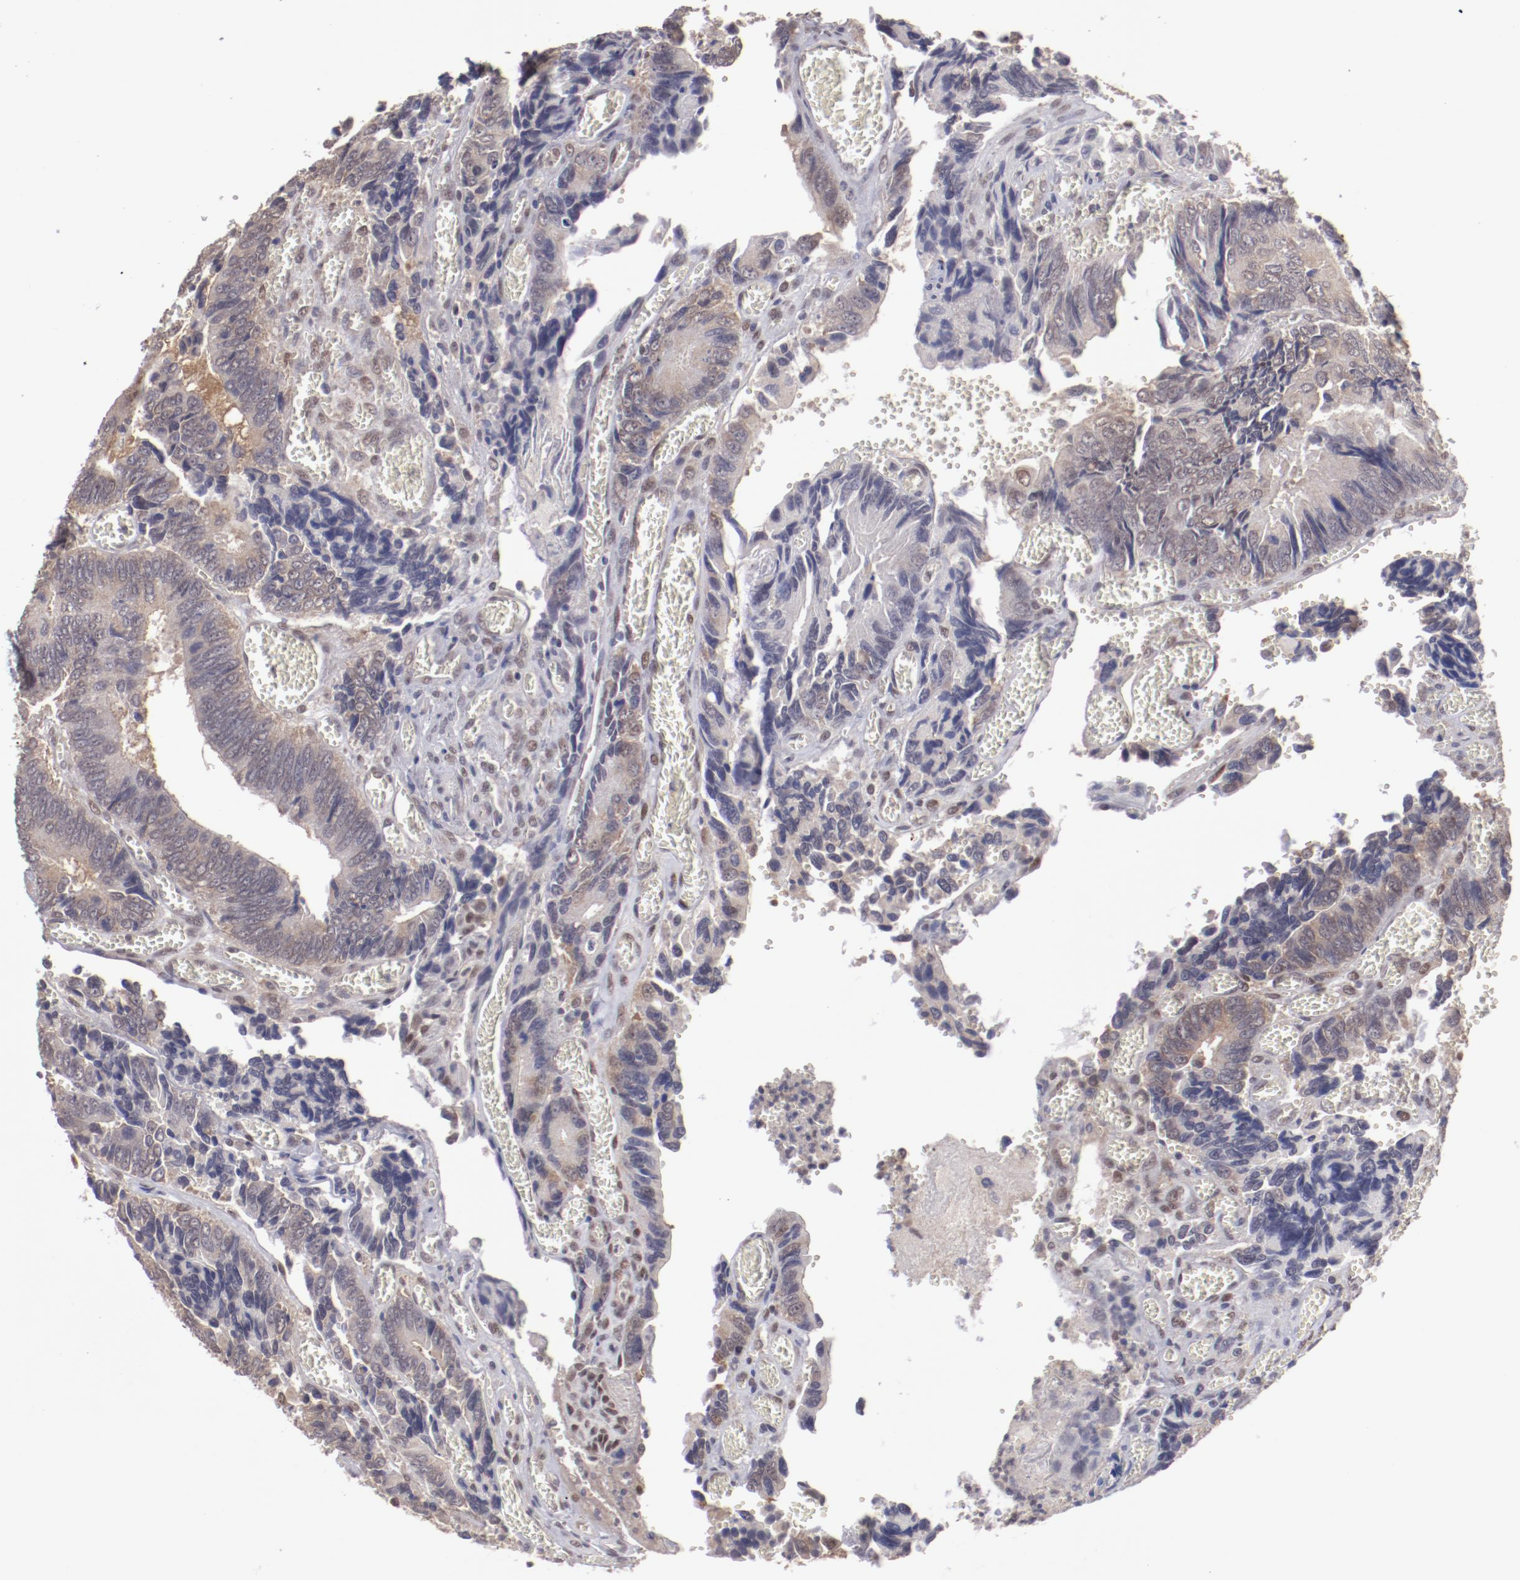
{"staining": {"intensity": "weak", "quantity": "25%-75%", "location": "cytoplasmic/membranous"}, "tissue": "colorectal cancer", "cell_type": "Tumor cells", "image_type": "cancer", "snomed": [{"axis": "morphology", "description": "Adenocarcinoma, NOS"}, {"axis": "topography", "description": "Colon"}], "caption": "Colorectal cancer (adenocarcinoma) stained for a protein demonstrates weak cytoplasmic/membranous positivity in tumor cells.", "gene": "ARNT", "patient": {"sex": "male", "age": 72}}